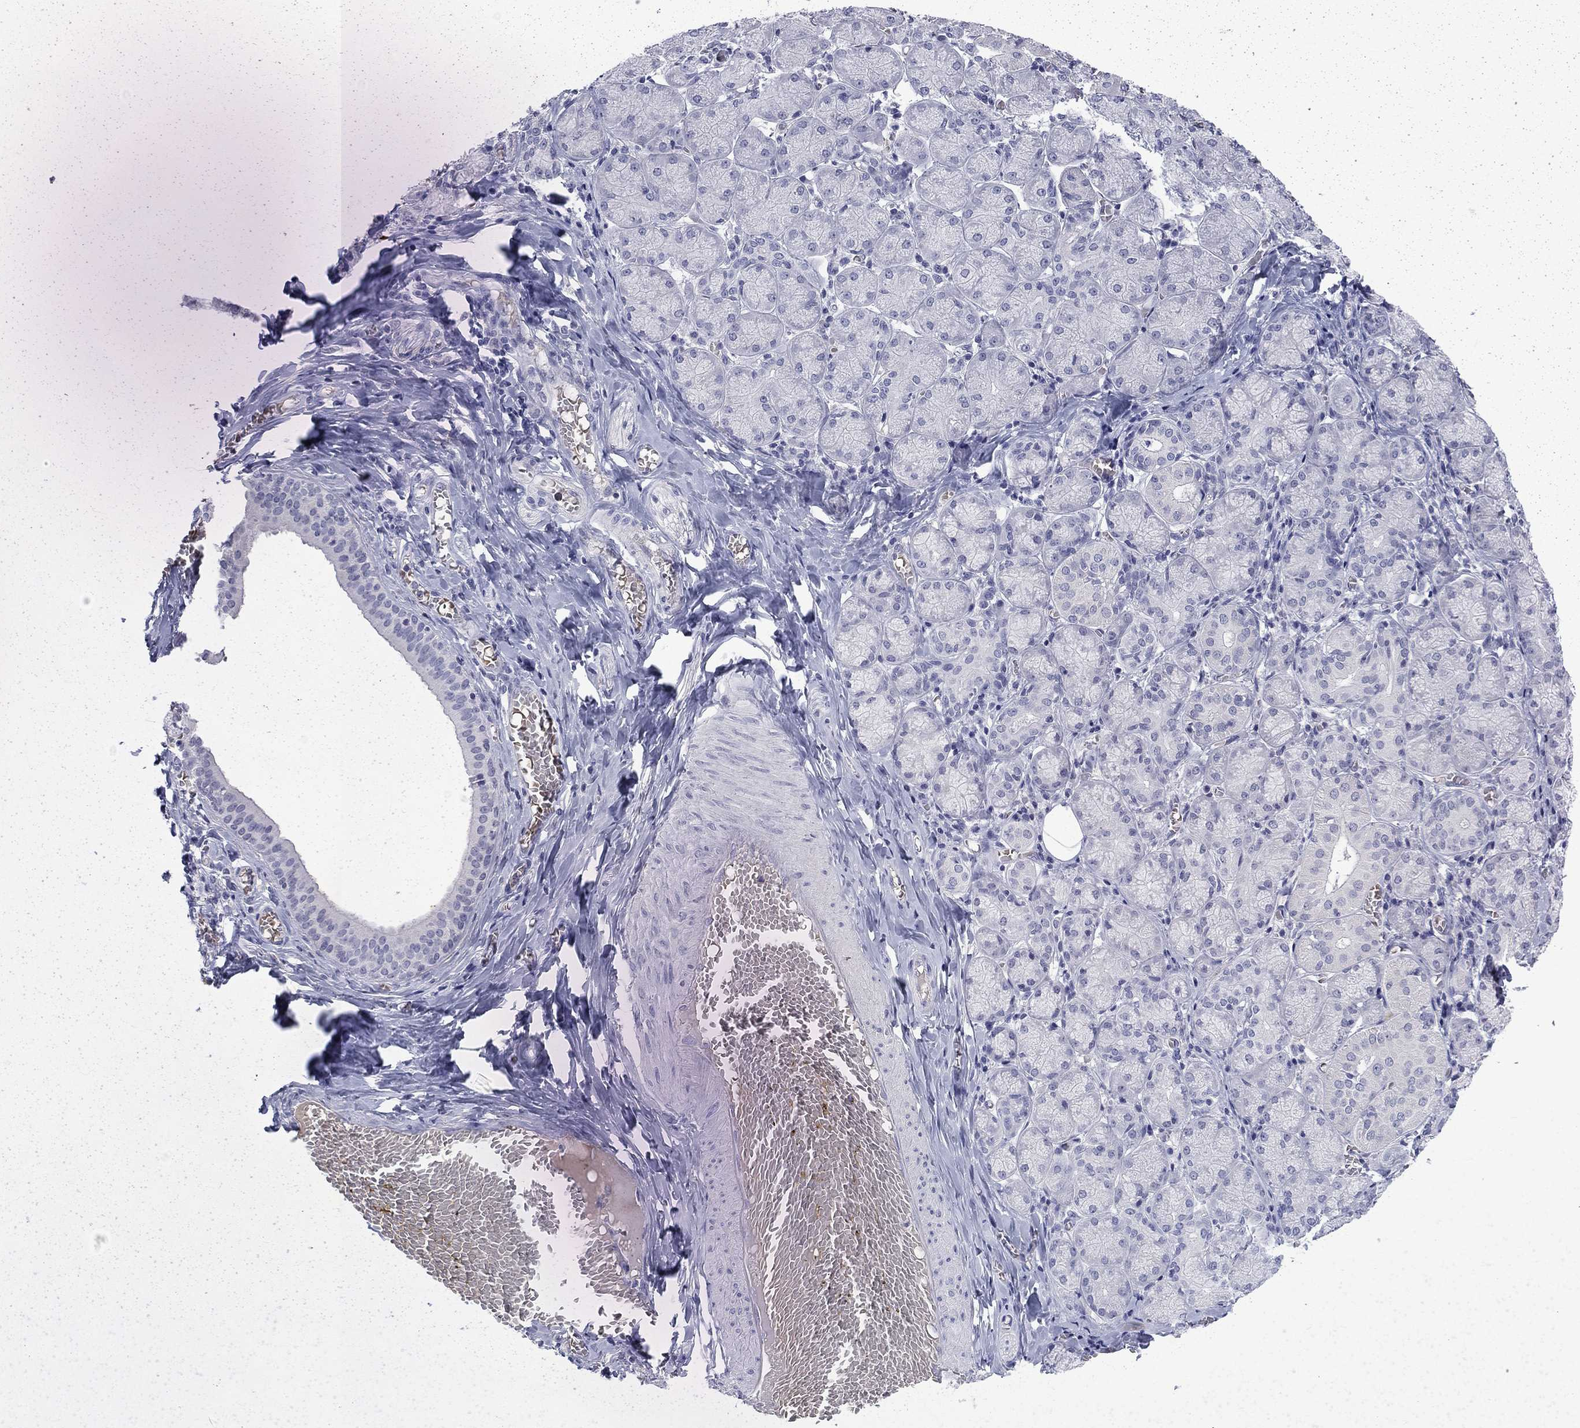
{"staining": {"intensity": "negative", "quantity": "none", "location": "none"}, "tissue": "salivary gland", "cell_type": "Glandular cells", "image_type": "normal", "snomed": [{"axis": "morphology", "description": "Normal tissue, NOS"}, {"axis": "topography", "description": "Salivary gland"}, {"axis": "topography", "description": "Peripheral nerve tissue"}], "caption": "The image reveals no significant positivity in glandular cells of salivary gland. (DAB (3,3'-diaminobenzidine) immunohistochemistry visualized using brightfield microscopy, high magnification).", "gene": "ENPP6", "patient": {"sex": "female", "age": 24}}